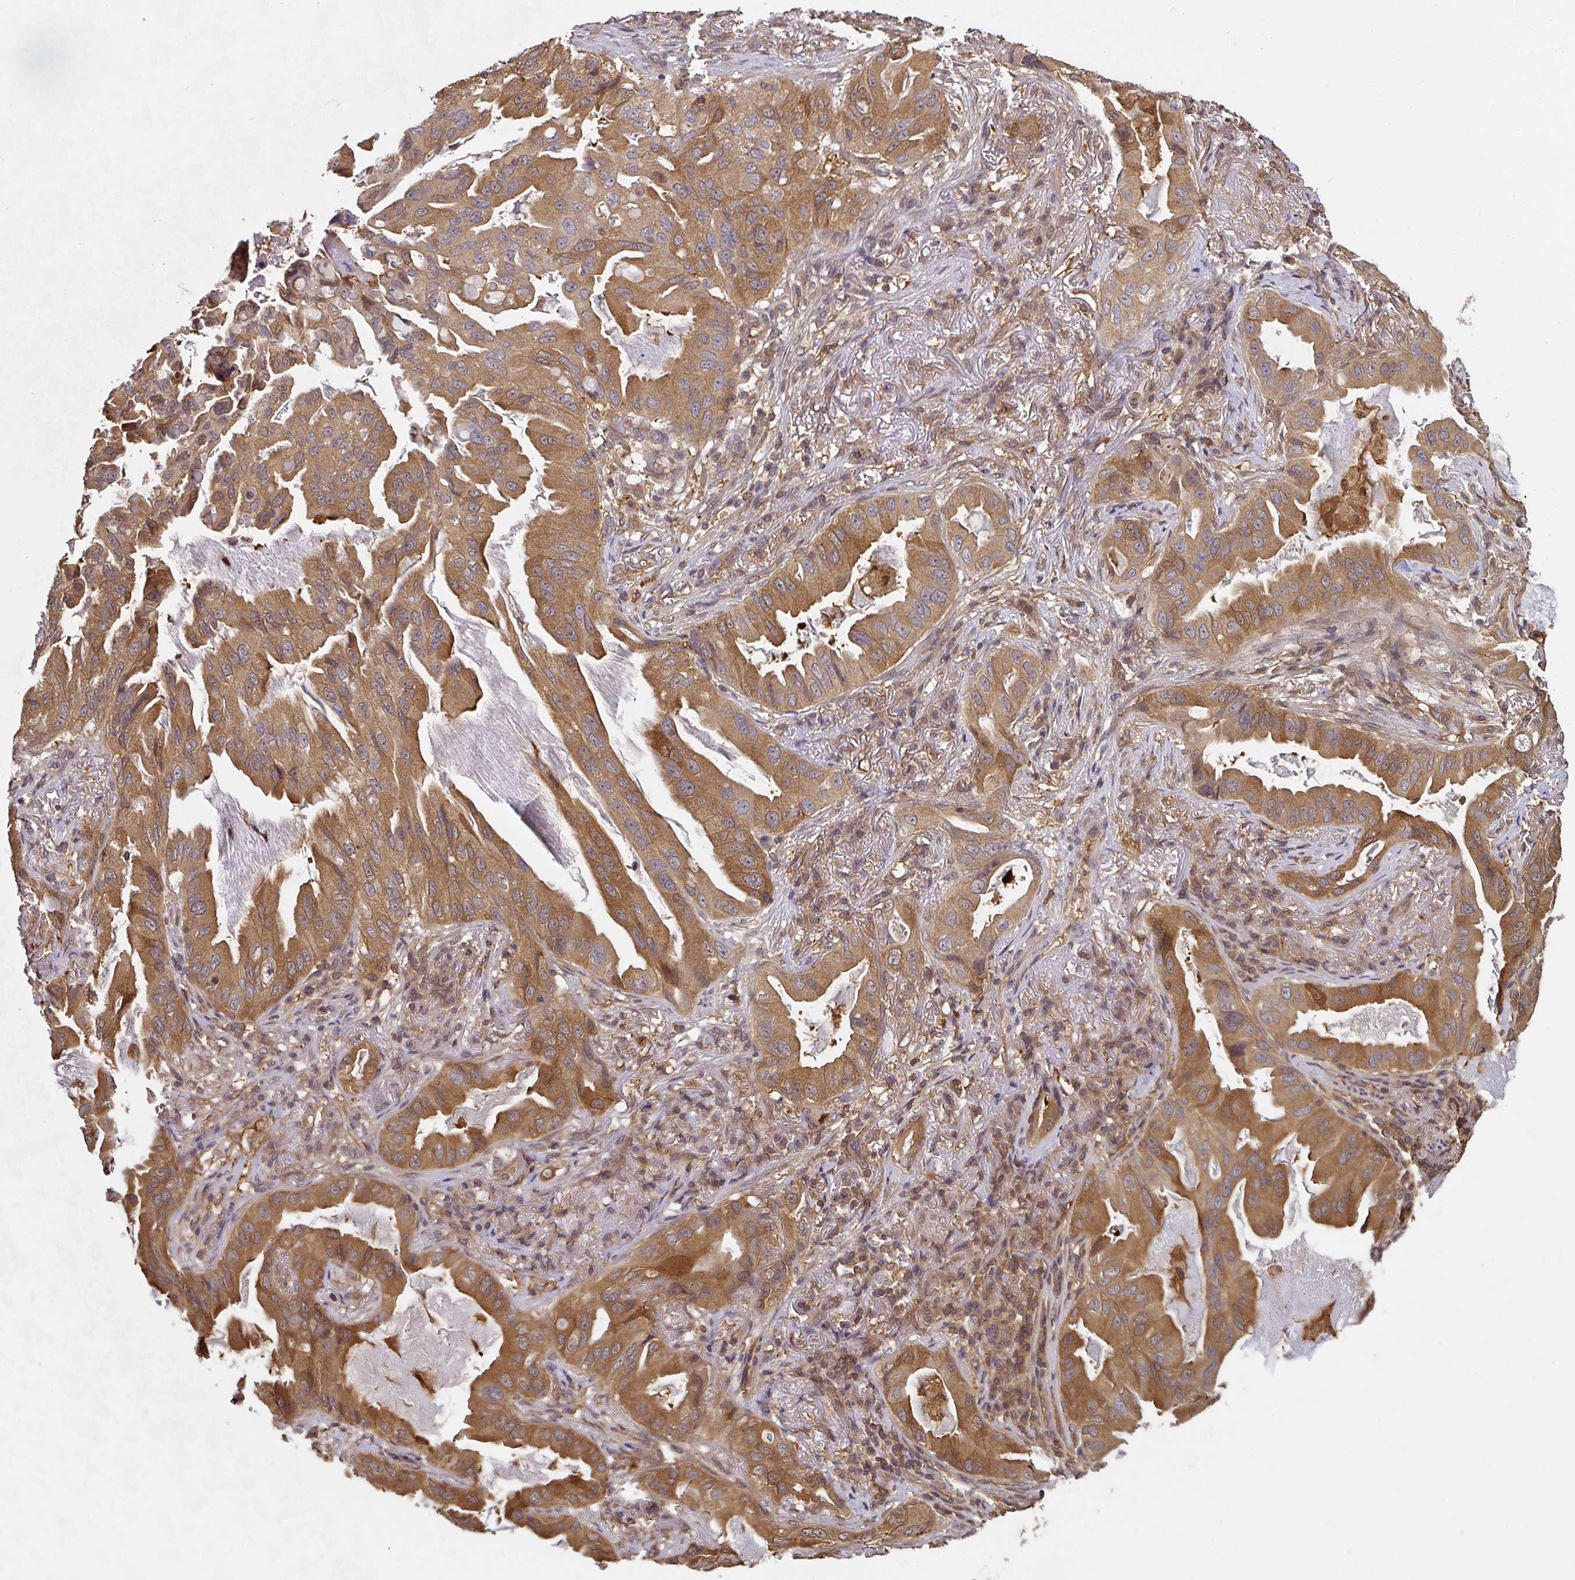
{"staining": {"intensity": "moderate", "quantity": ">75%", "location": "cytoplasmic/membranous"}, "tissue": "lung cancer", "cell_type": "Tumor cells", "image_type": "cancer", "snomed": [{"axis": "morphology", "description": "Adenocarcinoma, NOS"}, {"axis": "topography", "description": "Lung"}], "caption": "This micrograph demonstrates IHC staining of human lung cancer, with medium moderate cytoplasmic/membranous staining in about >75% of tumor cells.", "gene": "ST13", "patient": {"sex": "female", "age": 69}}